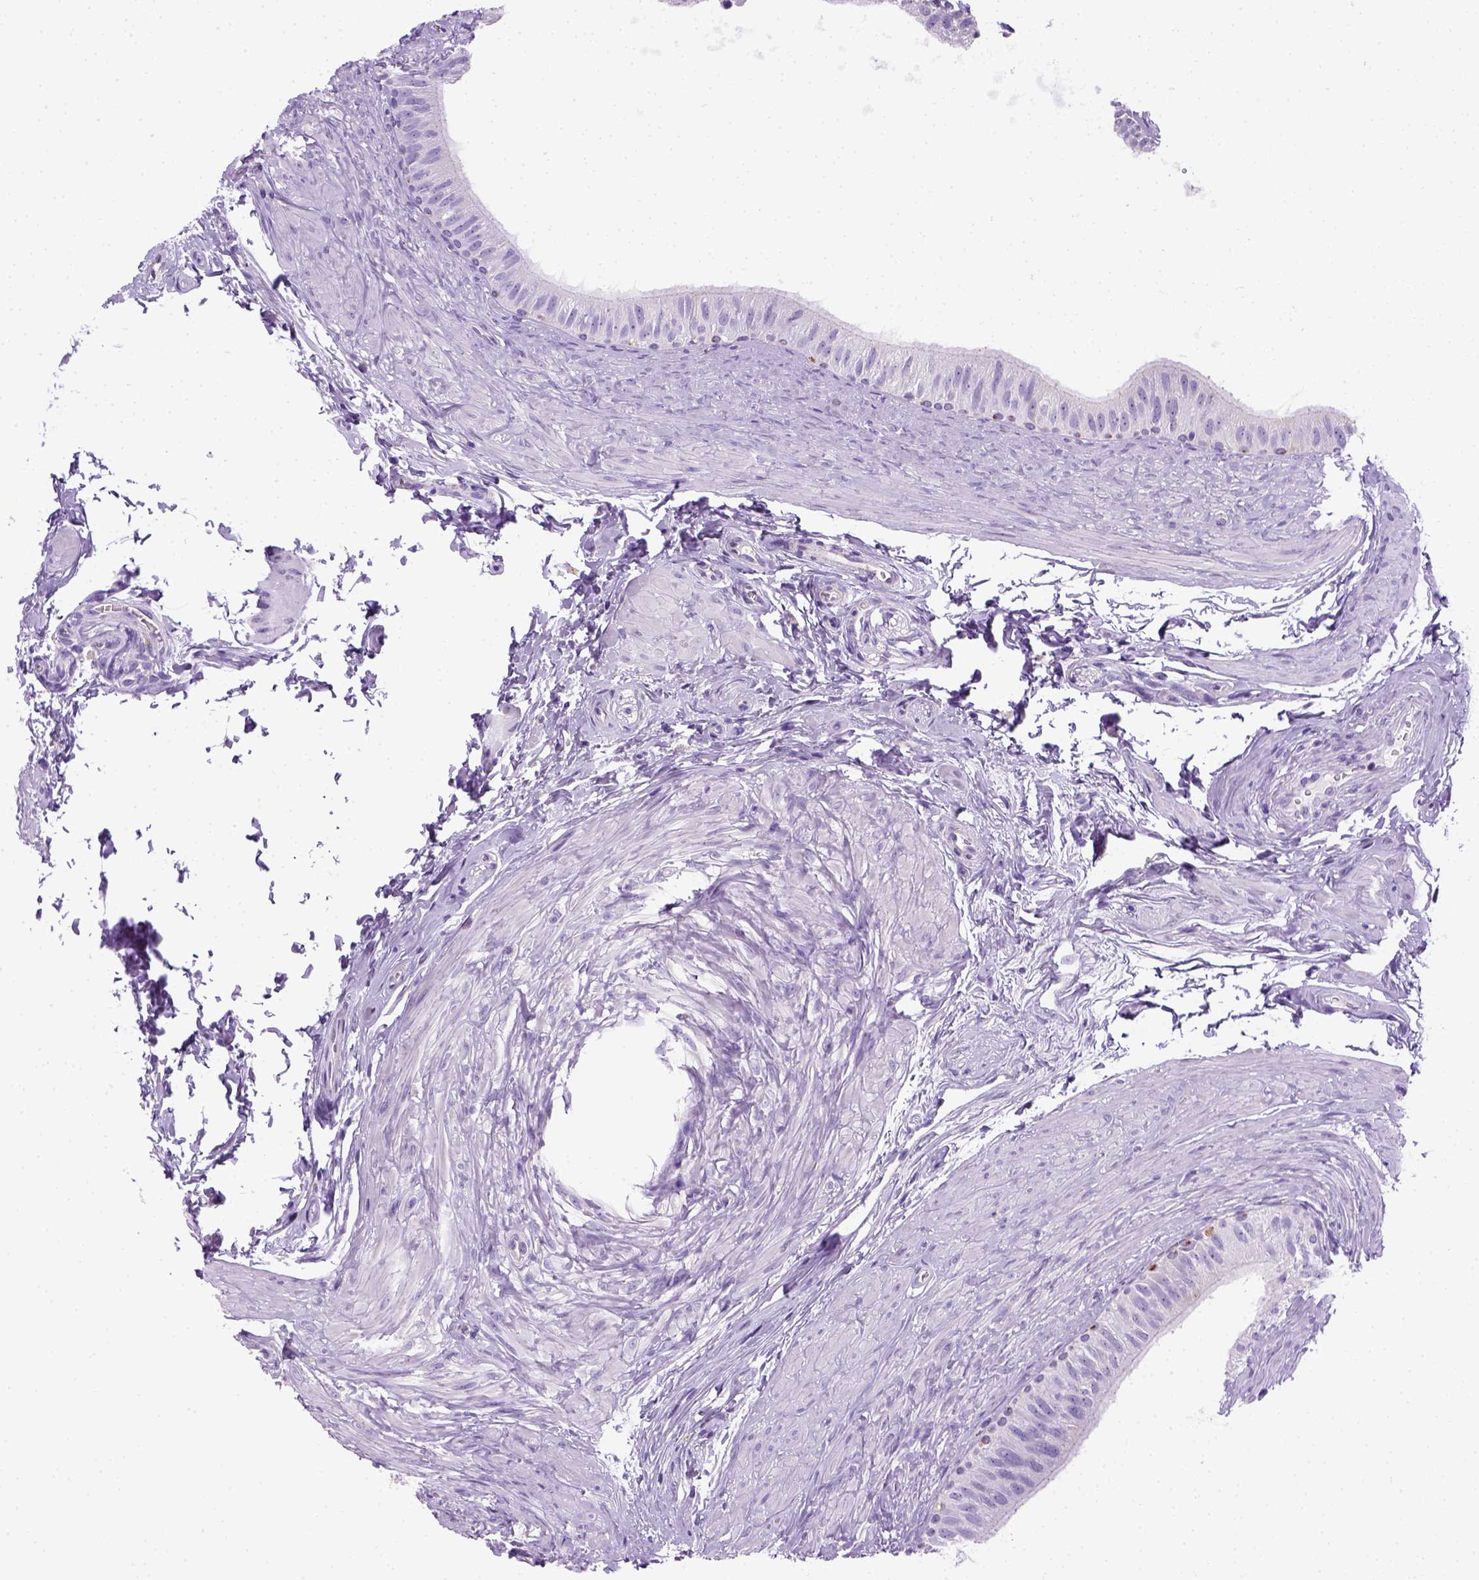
{"staining": {"intensity": "negative", "quantity": "none", "location": "none"}, "tissue": "epididymis", "cell_type": "Glandular cells", "image_type": "normal", "snomed": [{"axis": "morphology", "description": "Normal tissue, NOS"}, {"axis": "topography", "description": "Epididymis"}], "caption": "Immunohistochemical staining of unremarkable epididymis exhibits no significant staining in glandular cells.", "gene": "KRT71", "patient": {"sex": "male", "age": 36}}